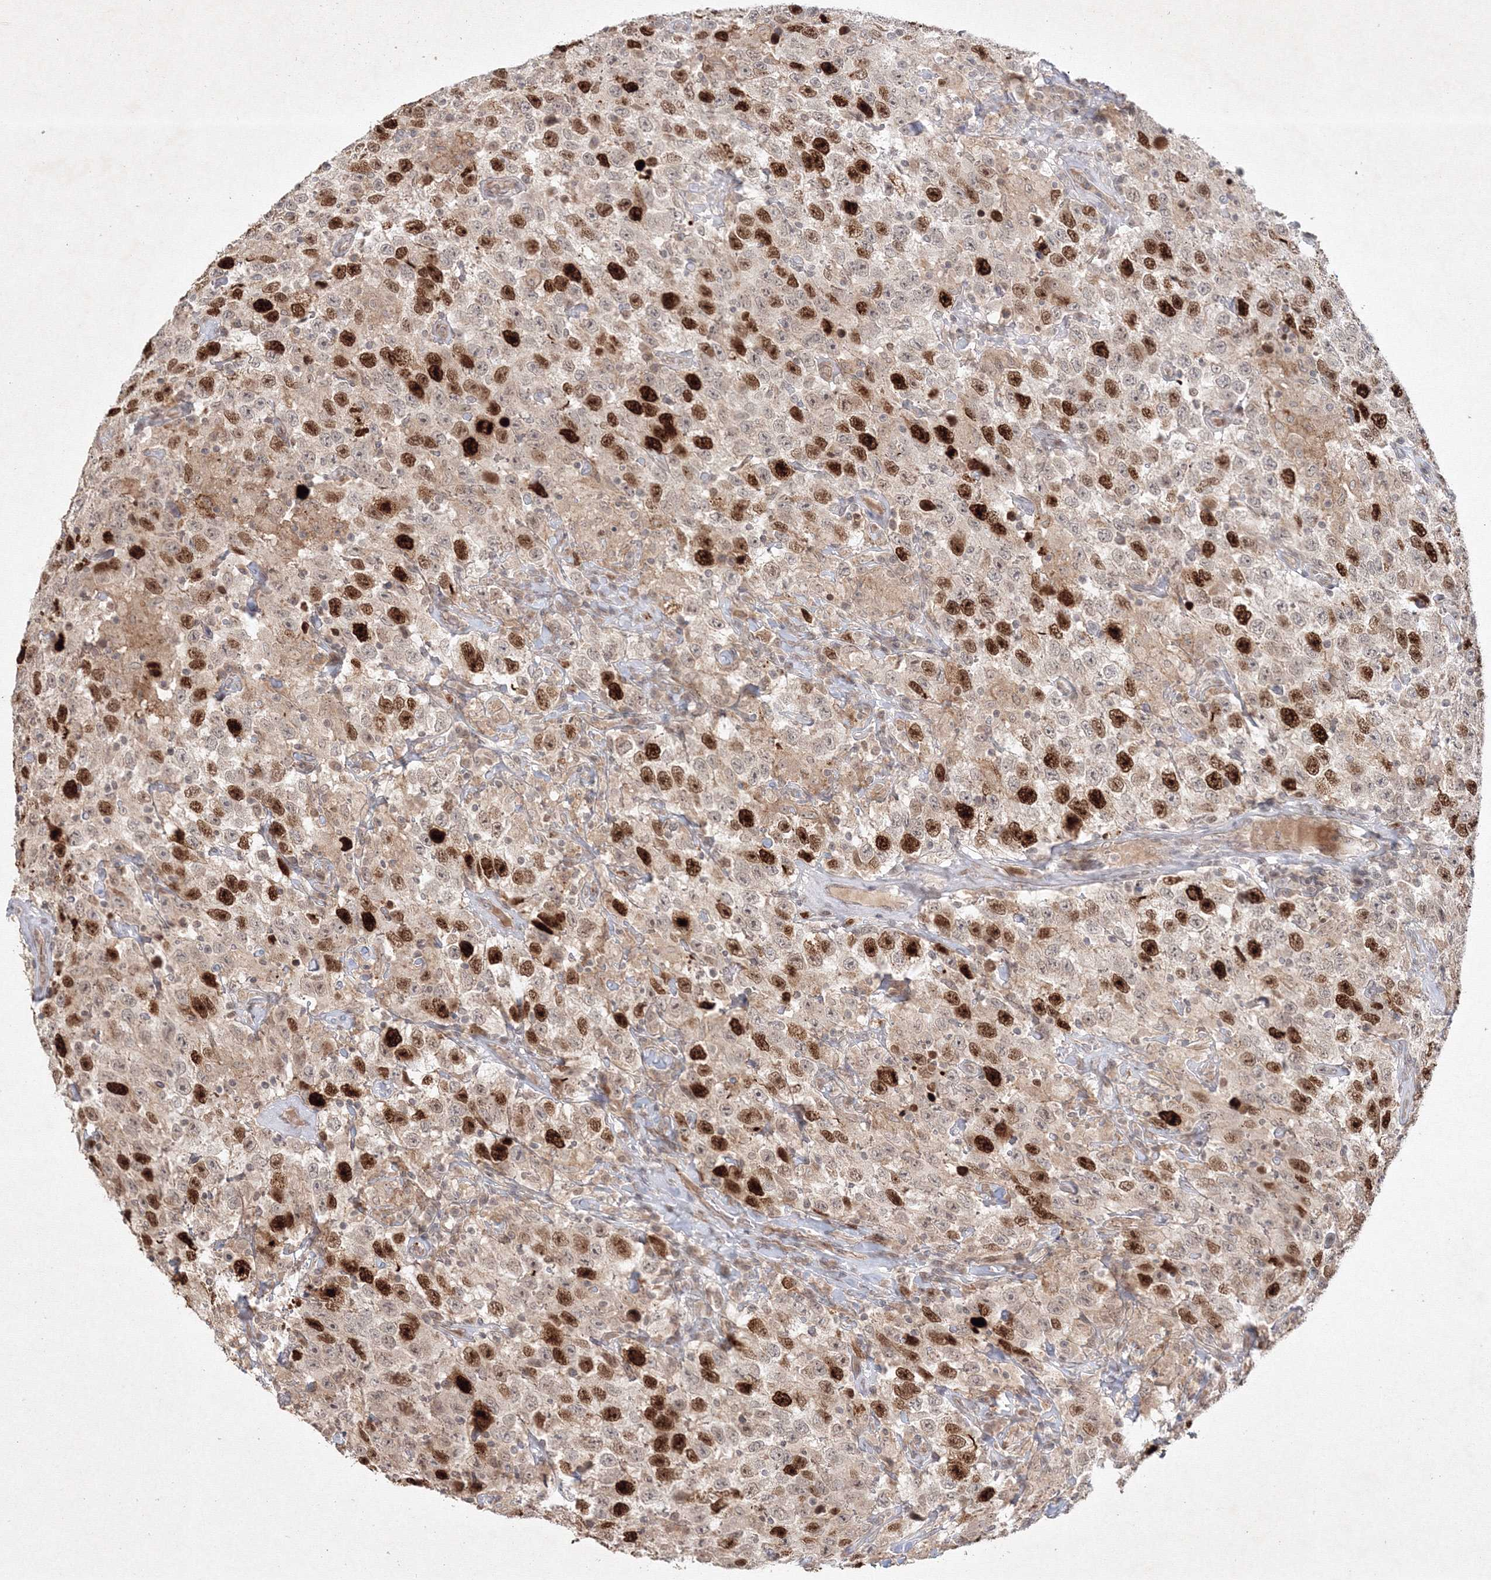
{"staining": {"intensity": "strong", "quantity": "25%-75%", "location": "nuclear"}, "tissue": "testis cancer", "cell_type": "Tumor cells", "image_type": "cancer", "snomed": [{"axis": "morphology", "description": "Seminoma, NOS"}, {"axis": "topography", "description": "Testis"}], "caption": "Testis cancer (seminoma) stained with immunohistochemistry demonstrates strong nuclear positivity in about 25%-75% of tumor cells.", "gene": "KIF20A", "patient": {"sex": "male", "age": 41}}